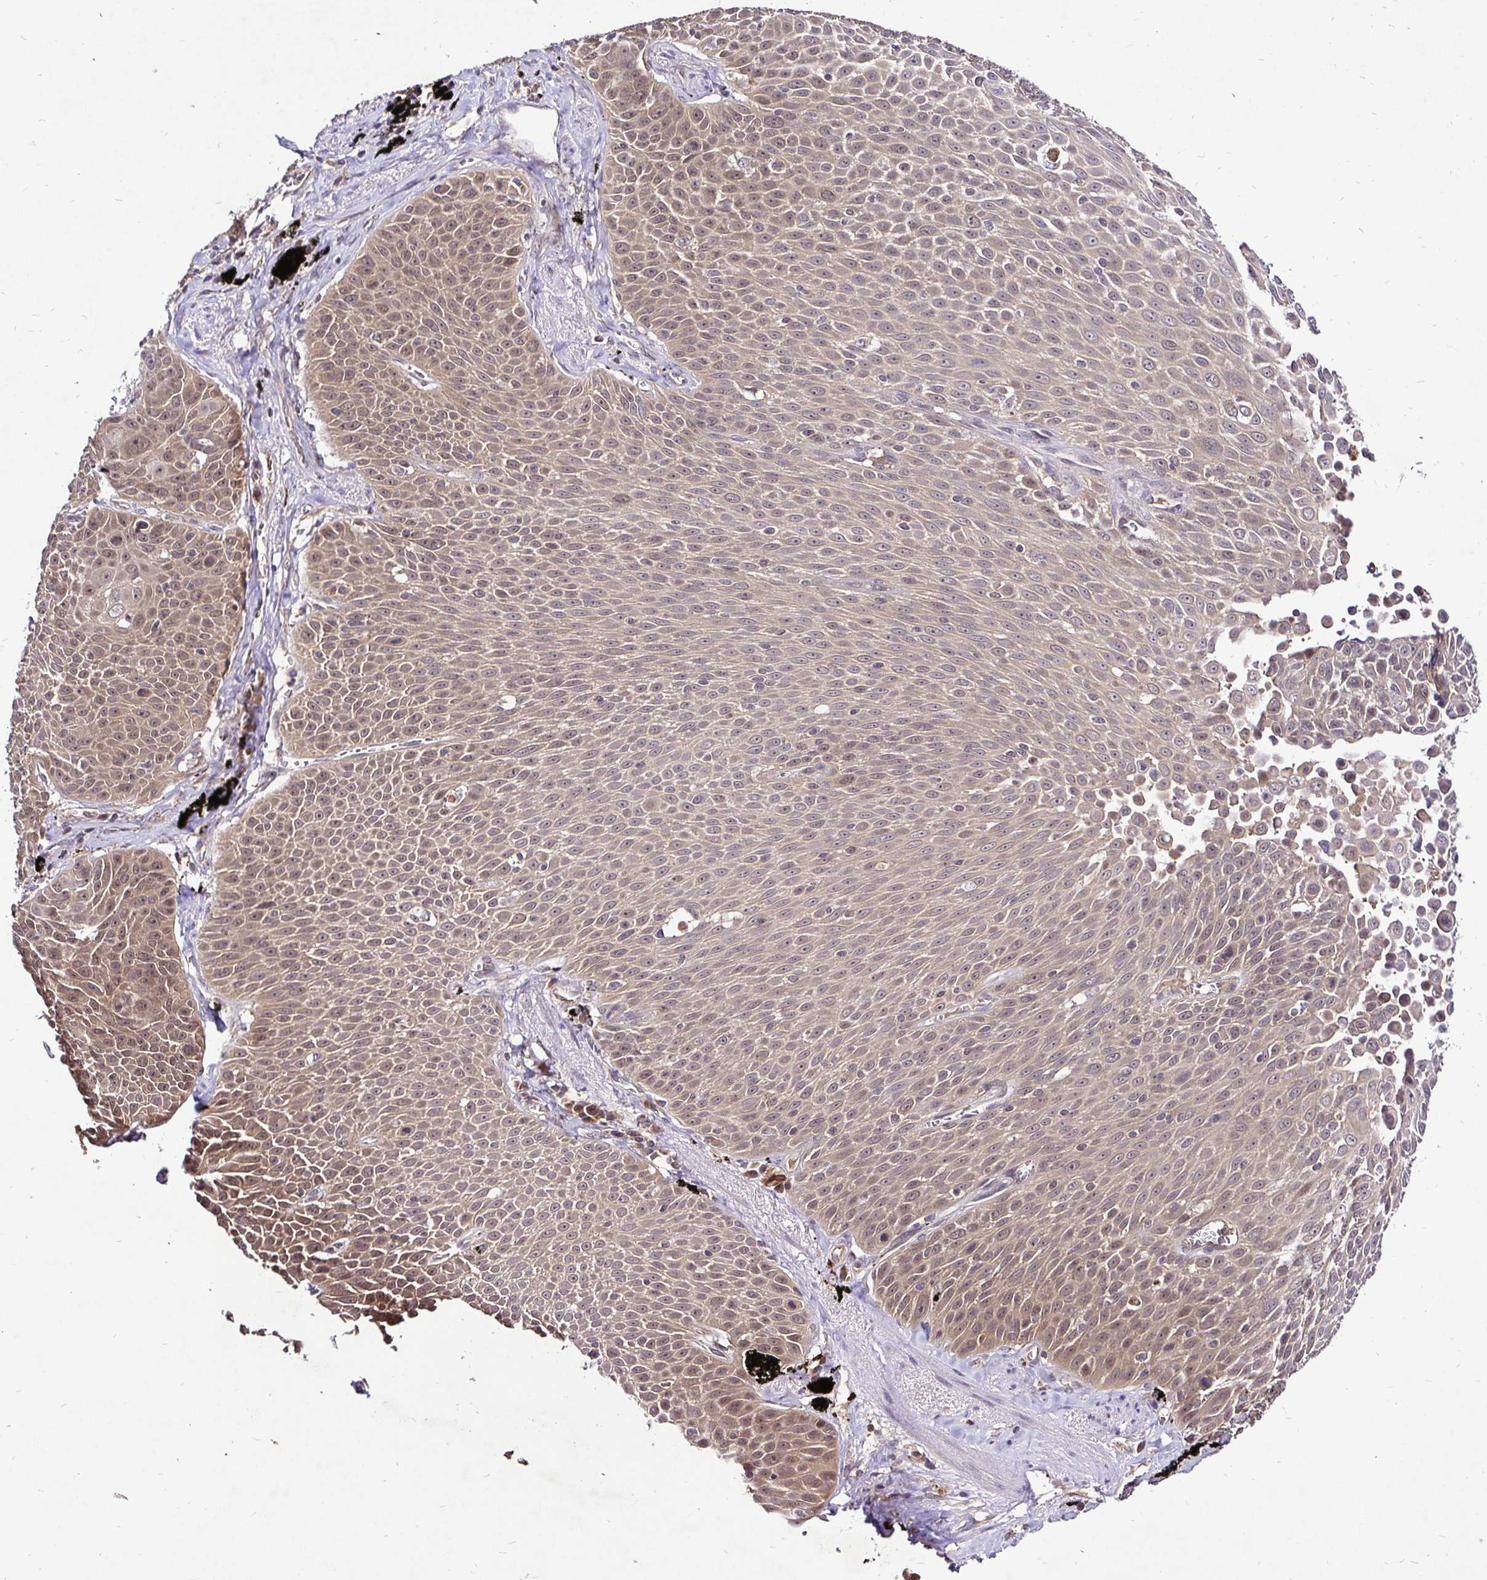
{"staining": {"intensity": "weak", "quantity": ">75%", "location": "cytoplasmic/membranous,nuclear"}, "tissue": "lung cancer", "cell_type": "Tumor cells", "image_type": "cancer", "snomed": [{"axis": "morphology", "description": "Squamous cell carcinoma, NOS"}, {"axis": "morphology", "description": "Squamous cell carcinoma, metastatic, NOS"}, {"axis": "topography", "description": "Lymph node"}, {"axis": "topography", "description": "Lung"}], "caption": "This image exhibits immunohistochemistry (IHC) staining of human lung cancer, with low weak cytoplasmic/membranous and nuclear staining in approximately >75% of tumor cells.", "gene": "UBE2M", "patient": {"sex": "female", "age": 62}}